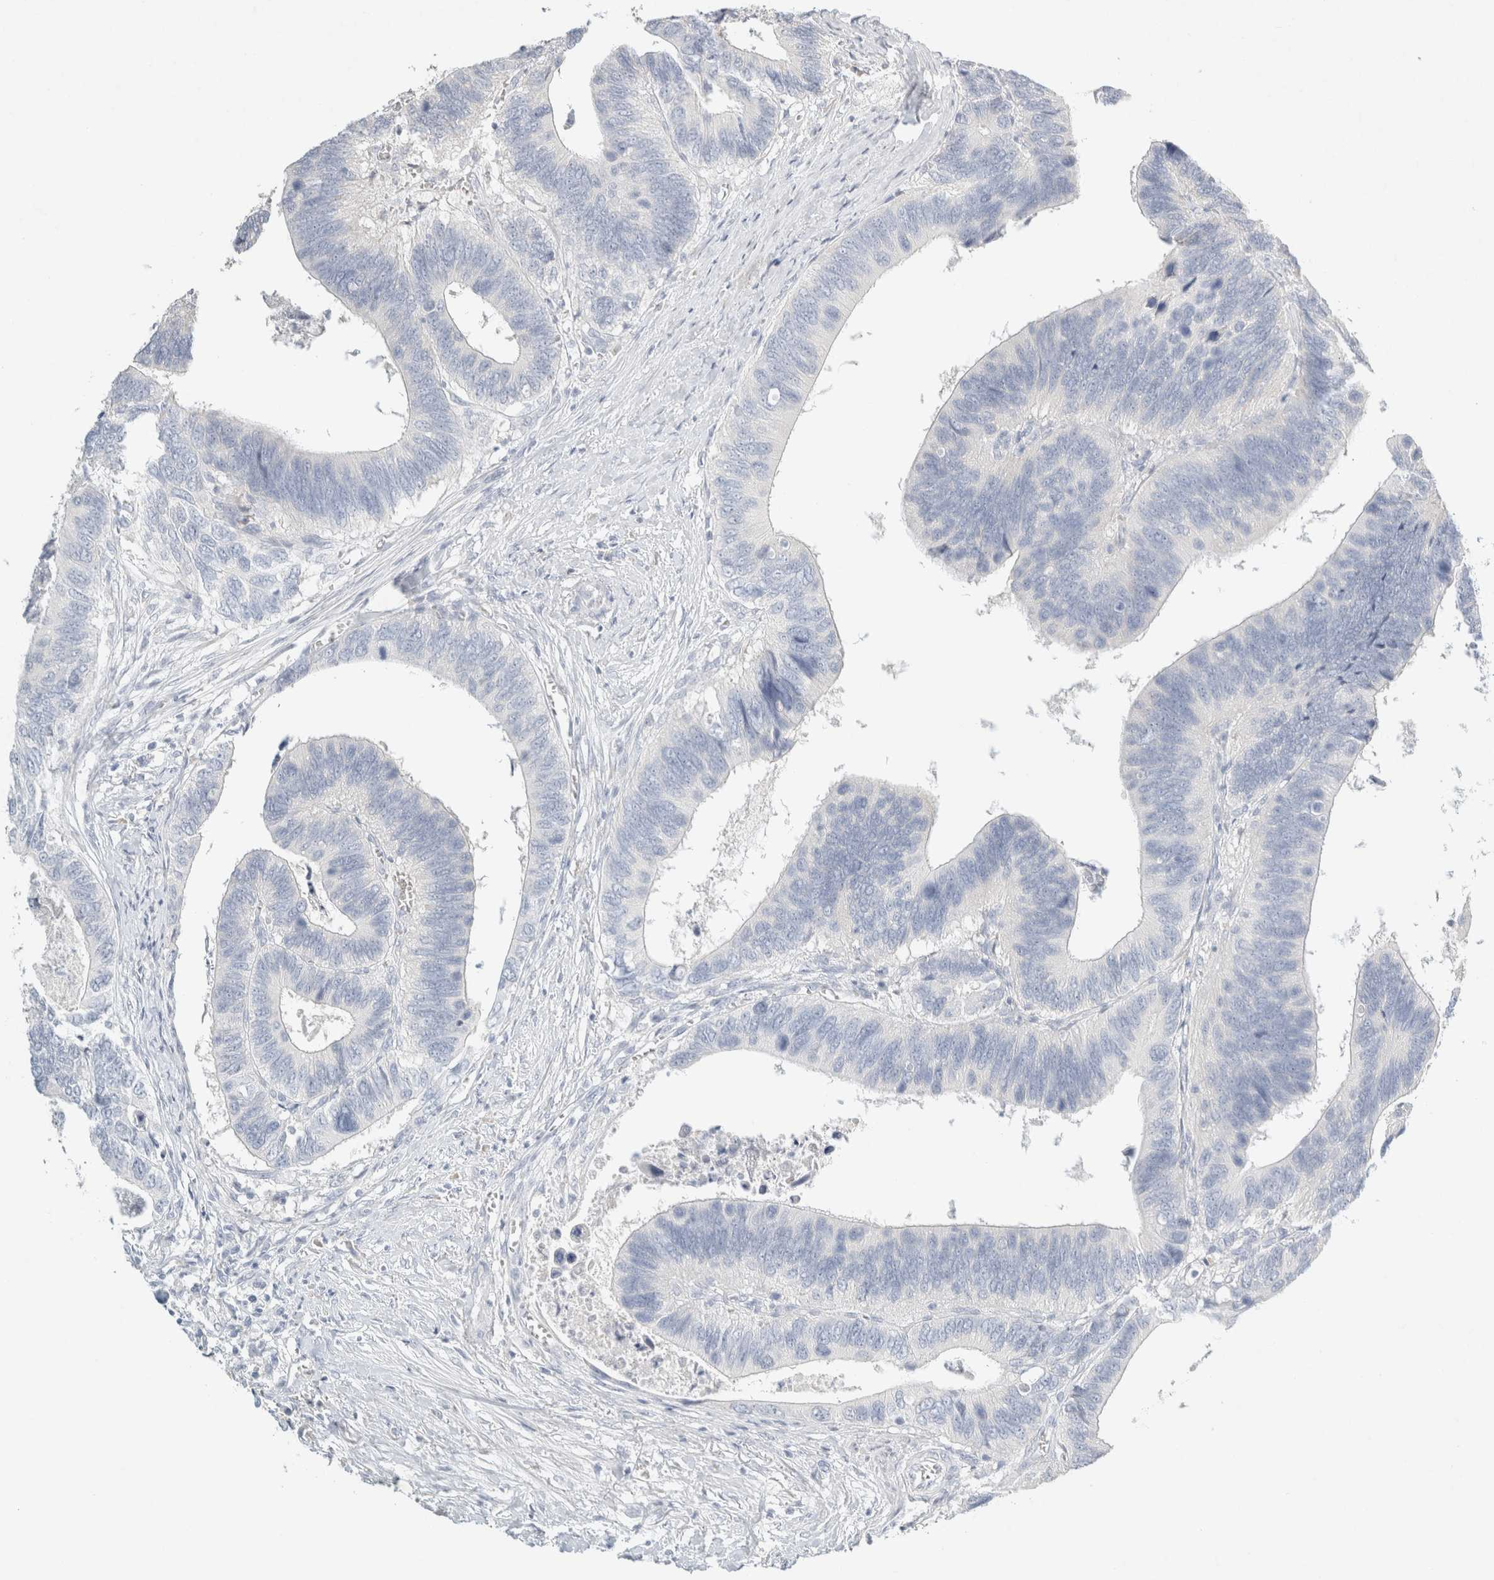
{"staining": {"intensity": "negative", "quantity": "none", "location": "none"}, "tissue": "colorectal cancer", "cell_type": "Tumor cells", "image_type": "cancer", "snomed": [{"axis": "morphology", "description": "Adenocarcinoma, NOS"}, {"axis": "topography", "description": "Colon"}], "caption": "A high-resolution micrograph shows immunohistochemistry staining of colorectal cancer, which demonstrates no significant positivity in tumor cells.", "gene": "NEFM", "patient": {"sex": "male", "age": 72}}